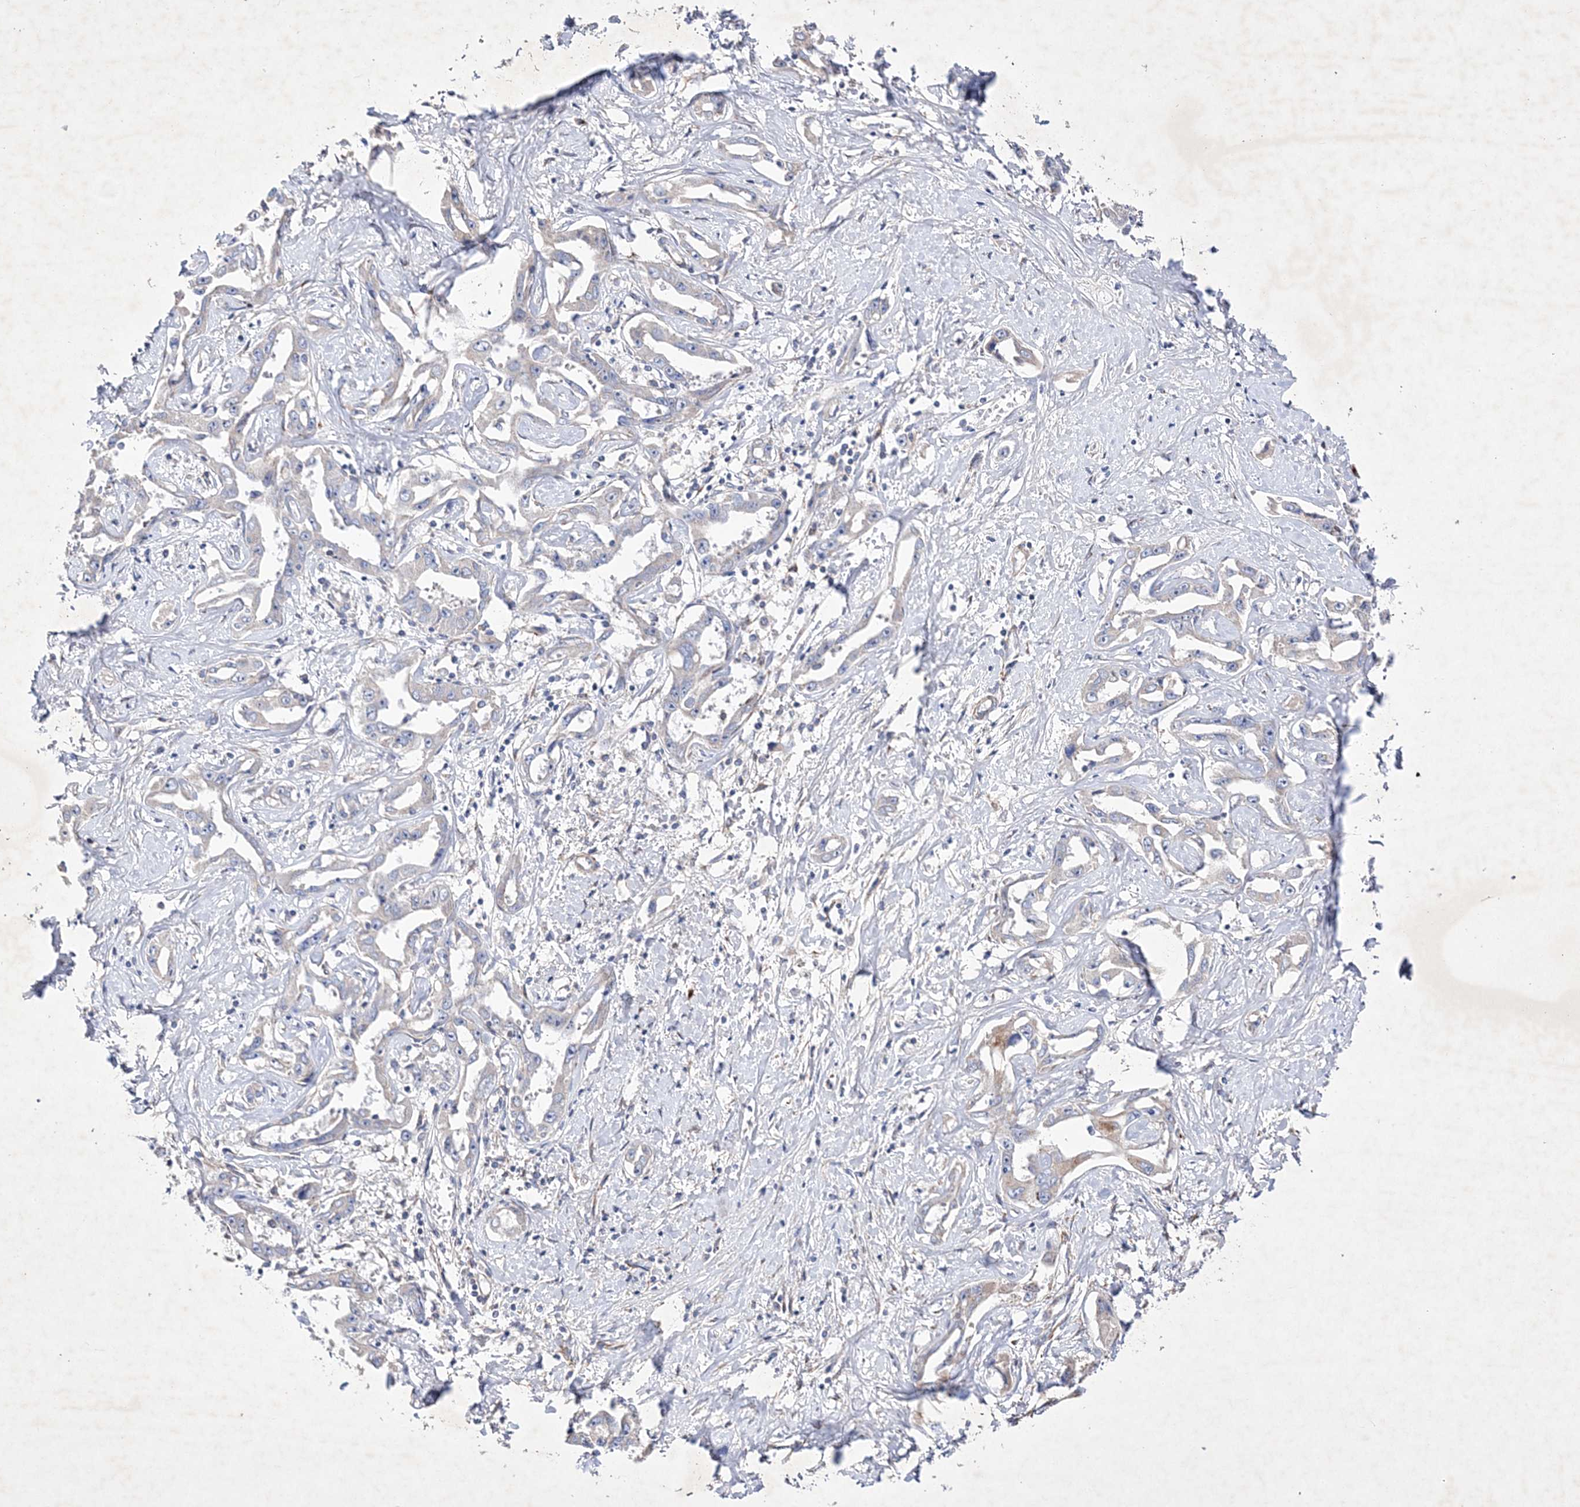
{"staining": {"intensity": "negative", "quantity": "none", "location": "none"}, "tissue": "liver cancer", "cell_type": "Tumor cells", "image_type": "cancer", "snomed": [{"axis": "morphology", "description": "Cholangiocarcinoma"}, {"axis": "topography", "description": "Liver"}], "caption": "Tumor cells show no significant expression in liver cancer.", "gene": "METTL8", "patient": {"sex": "male", "age": 59}}